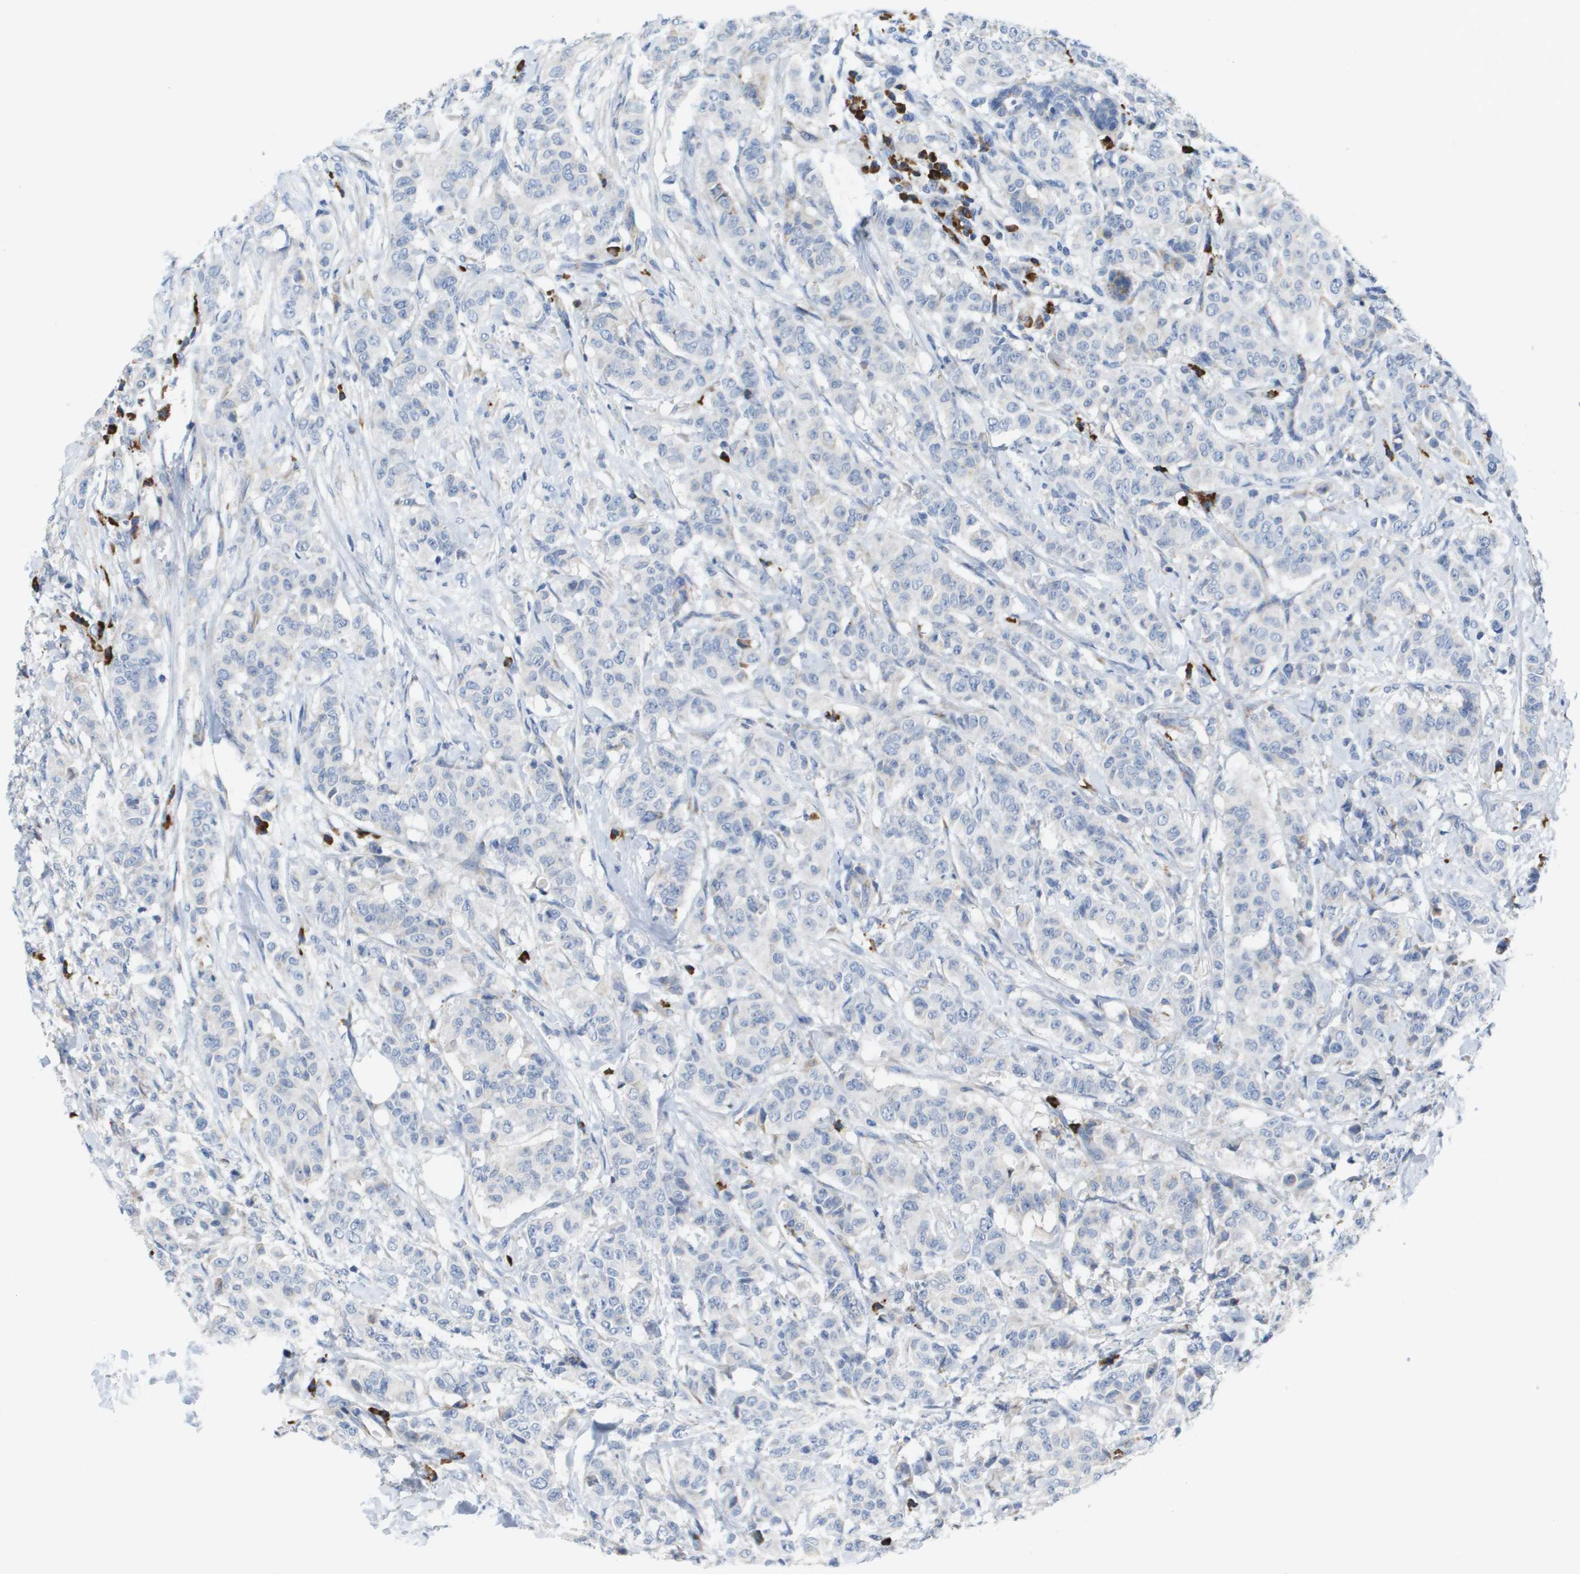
{"staining": {"intensity": "negative", "quantity": "none", "location": "none"}, "tissue": "breast cancer", "cell_type": "Tumor cells", "image_type": "cancer", "snomed": [{"axis": "morphology", "description": "Normal tissue, NOS"}, {"axis": "morphology", "description": "Duct carcinoma"}, {"axis": "topography", "description": "Breast"}], "caption": "This image is of breast cancer (intraductal carcinoma) stained with immunohistochemistry (IHC) to label a protein in brown with the nuclei are counter-stained blue. There is no positivity in tumor cells.", "gene": "CD3G", "patient": {"sex": "female", "age": 40}}